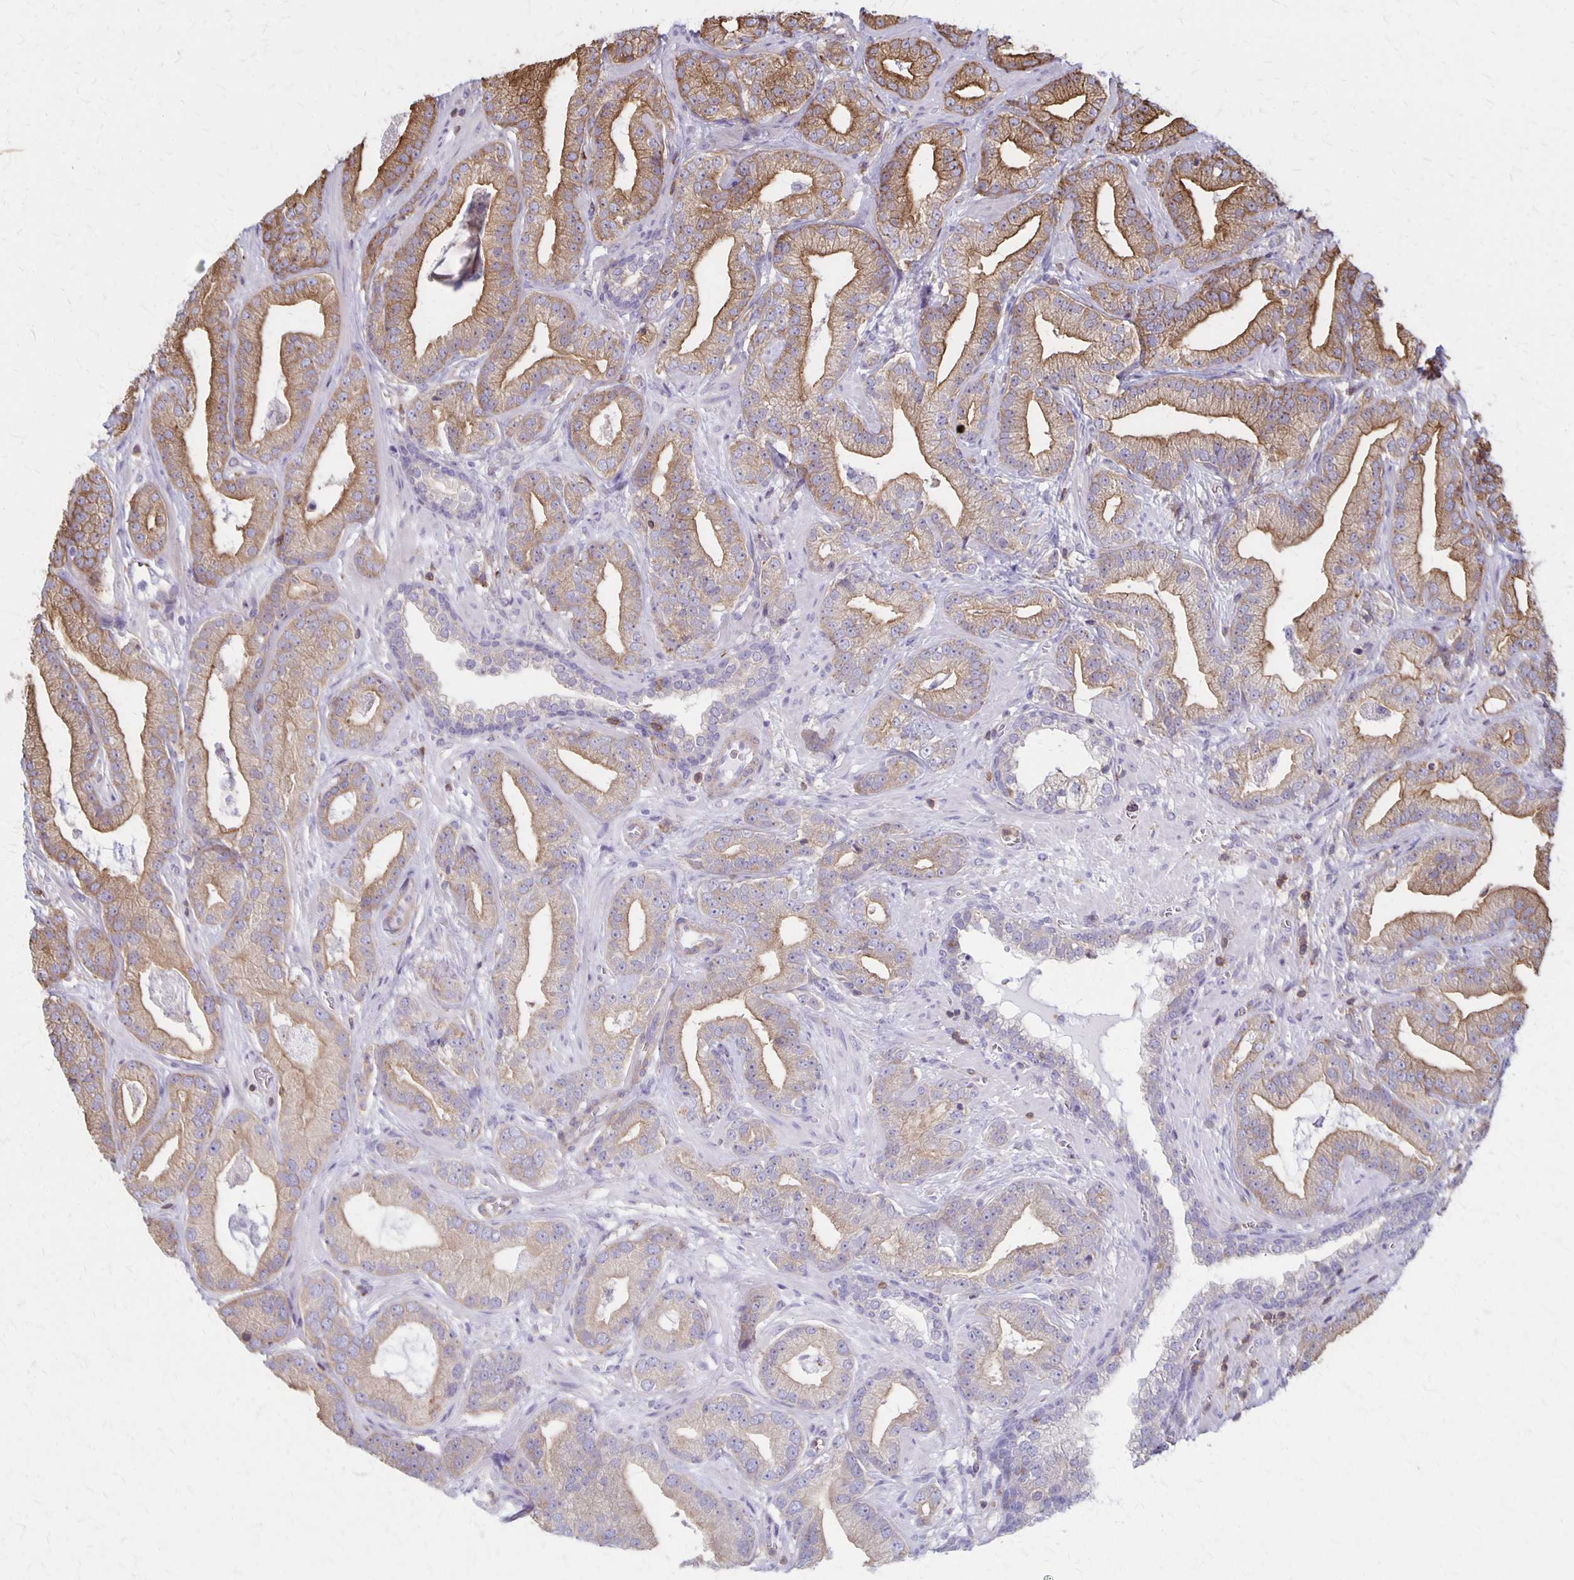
{"staining": {"intensity": "moderate", "quantity": ">75%", "location": "cytoplasmic/membranous"}, "tissue": "prostate cancer", "cell_type": "Tumor cells", "image_type": "cancer", "snomed": [{"axis": "morphology", "description": "Adenocarcinoma, Low grade"}, {"axis": "topography", "description": "Prostate"}], "caption": "Prostate adenocarcinoma (low-grade) was stained to show a protein in brown. There is medium levels of moderate cytoplasmic/membranous positivity in about >75% of tumor cells. (DAB IHC with brightfield microscopy, high magnification).", "gene": "SEPTIN5", "patient": {"sex": "male", "age": 62}}